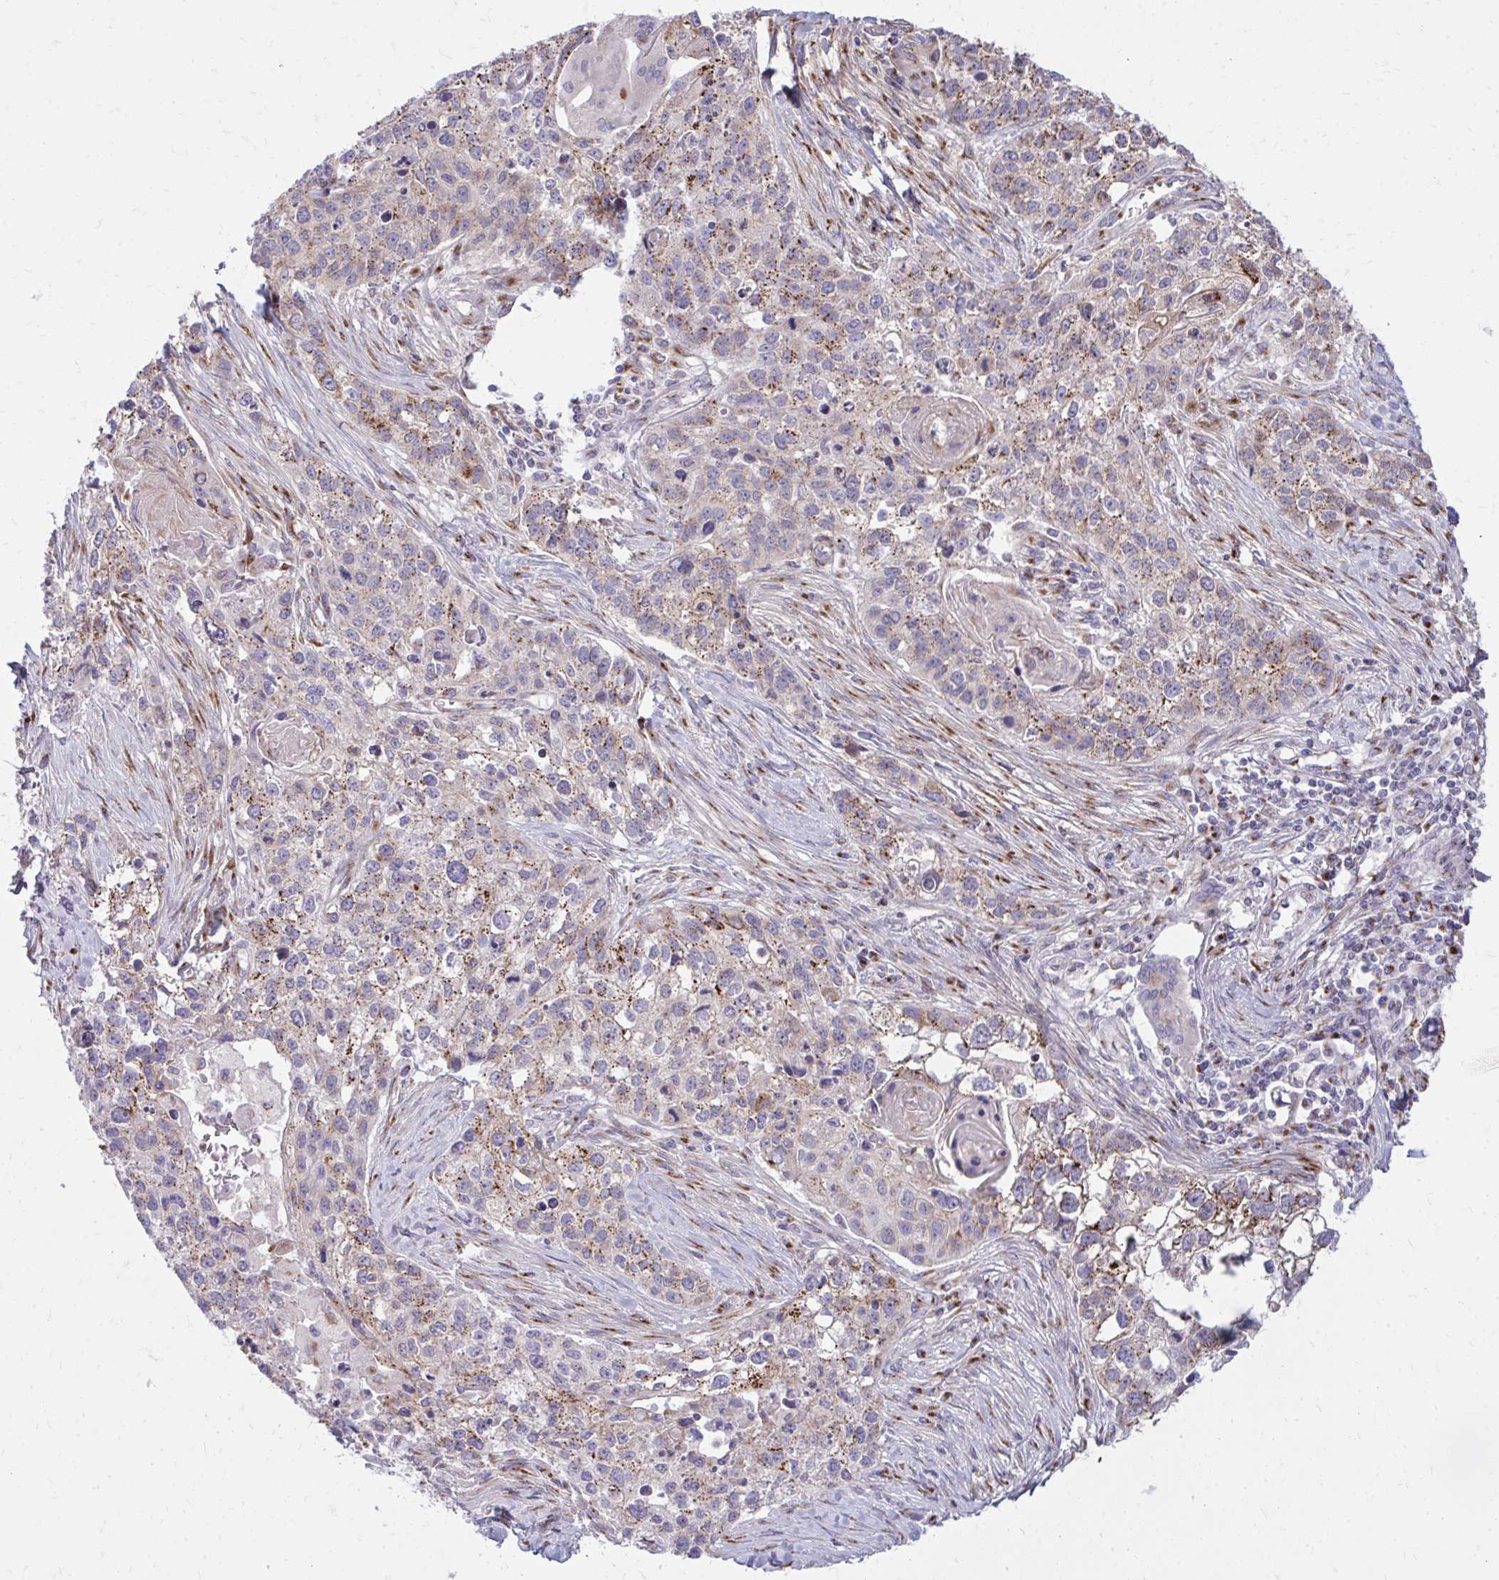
{"staining": {"intensity": "moderate", "quantity": "25%-75%", "location": "cytoplasmic/membranous"}, "tissue": "lung cancer", "cell_type": "Tumor cells", "image_type": "cancer", "snomed": [{"axis": "morphology", "description": "Squamous cell carcinoma, NOS"}, {"axis": "topography", "description": "Lung"}], "caption": "This is an image of immunohistochemistry (IHC) staining of lung squamous cell carcinoma, which shows moderate positivity in the cytoplasmic/membranous of tumor cells.", "gene": "RAB6B", "patient": {"sex": "male", "age": 74}}